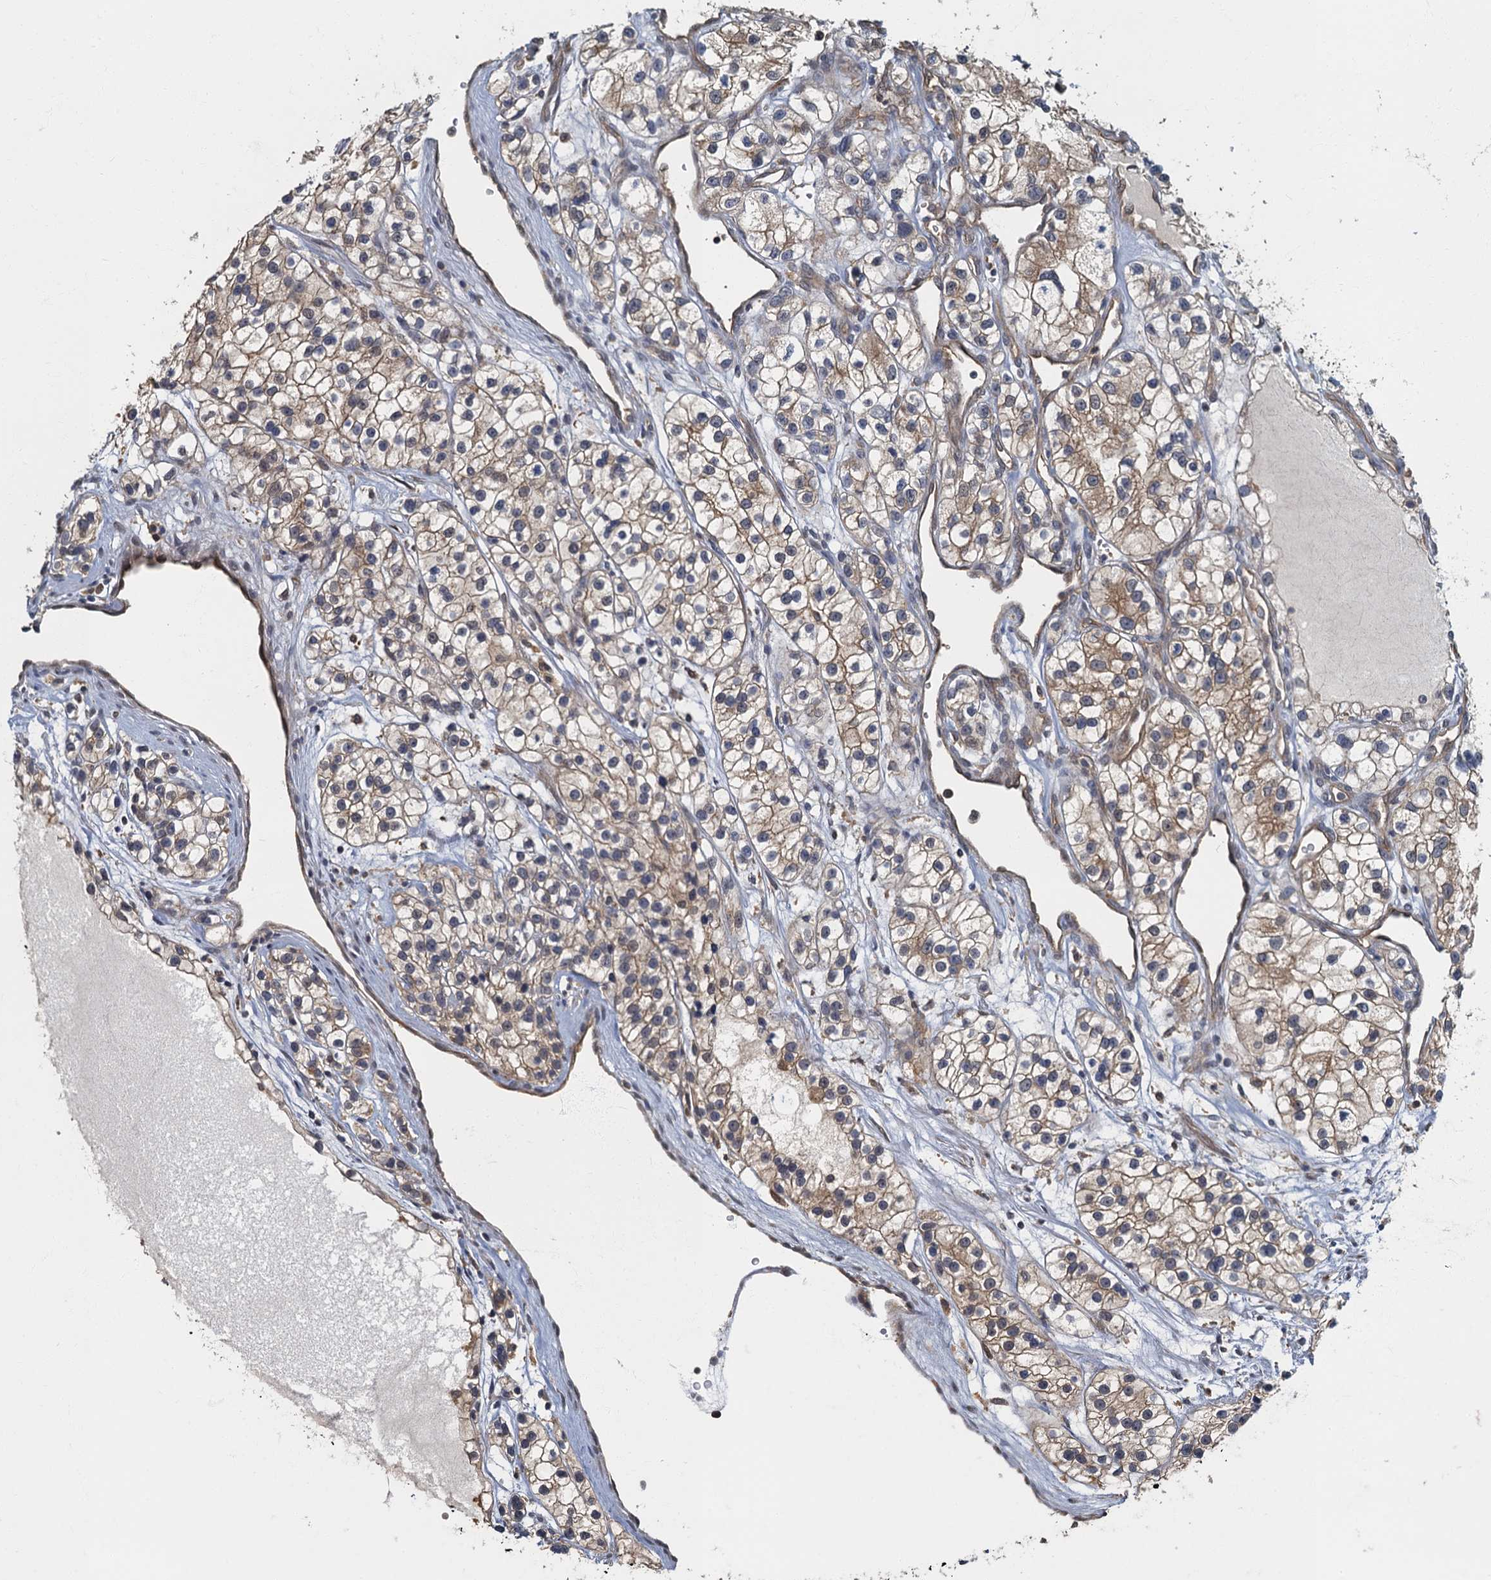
{"staining": {"intensity": "moderate", "quantity": ">75%", "location": "cytoplasmic/membranous"}, "tissue": "renal cancer", "cell_type": "Tumor cells", "image_type": "cancer", "snomed": [{"axis": "morphology", "description": "Adenocarcinoma, NOS"}, {"axis": "topography", "description": "Kidney"}], "caption": "The photomicrograph shows a brown stain indicating the presence of a protein in the cytoplasmic/membranous of tumor cells in renal cancer. (DAB IHC with brightfield microscopy, high magnification).", "gene": "TBCK", "patient": {"sex": "female", "age": 57}}